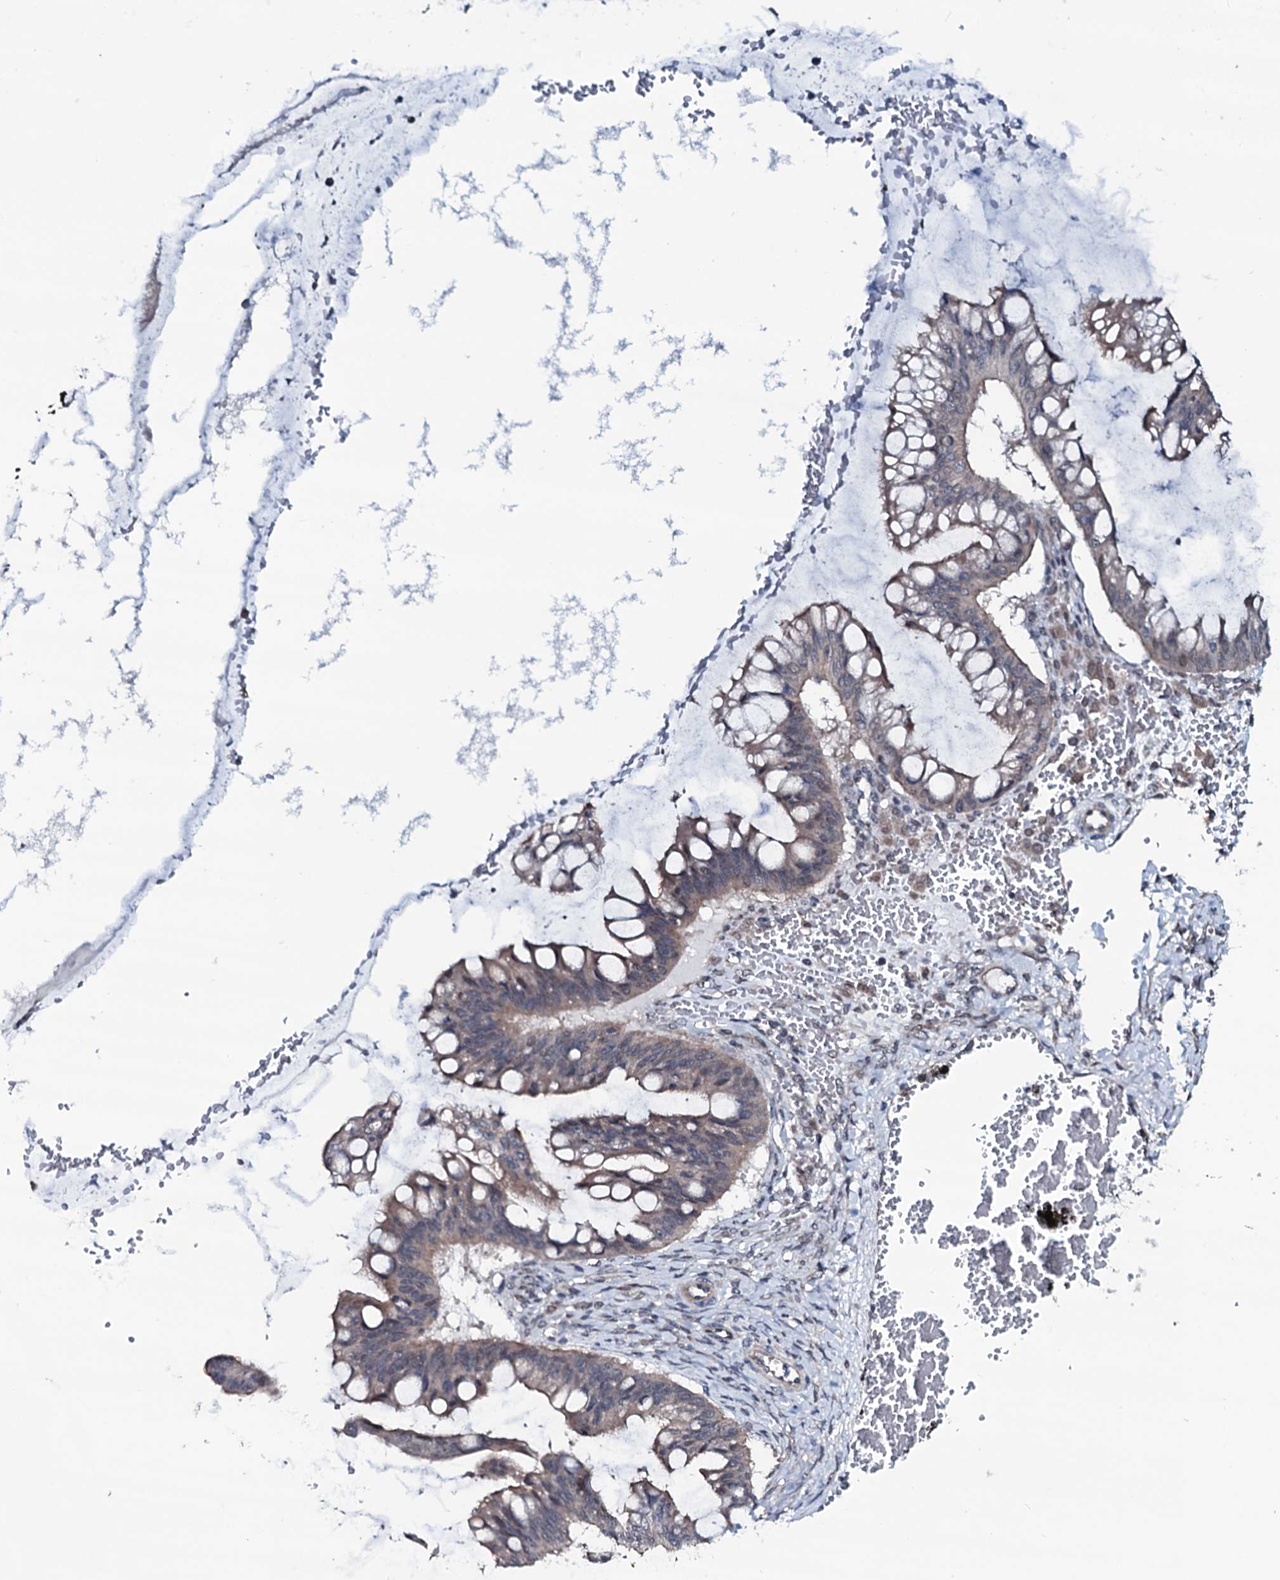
{"staining": {"intensity": "weak", "quantity": "<25%", "location": "cytoplasmic/membranous"}, "tissue": "ovarian cancer", "cell_type": "Tumor cells", "image_type": "cancer", "snomed": [{"axis": "morphology", "description": "Cystadenocarcinoma, mucinous, NOS"}, {"axis": "topography", "description": "Ovary"}], "caption": "Tumor cells are negative for brown protein staining in ovarian cancer (mucinous cystadenocarcinoma).", "gene": "OGFOD2", "patient": {"sex": "female", "age": 73}}